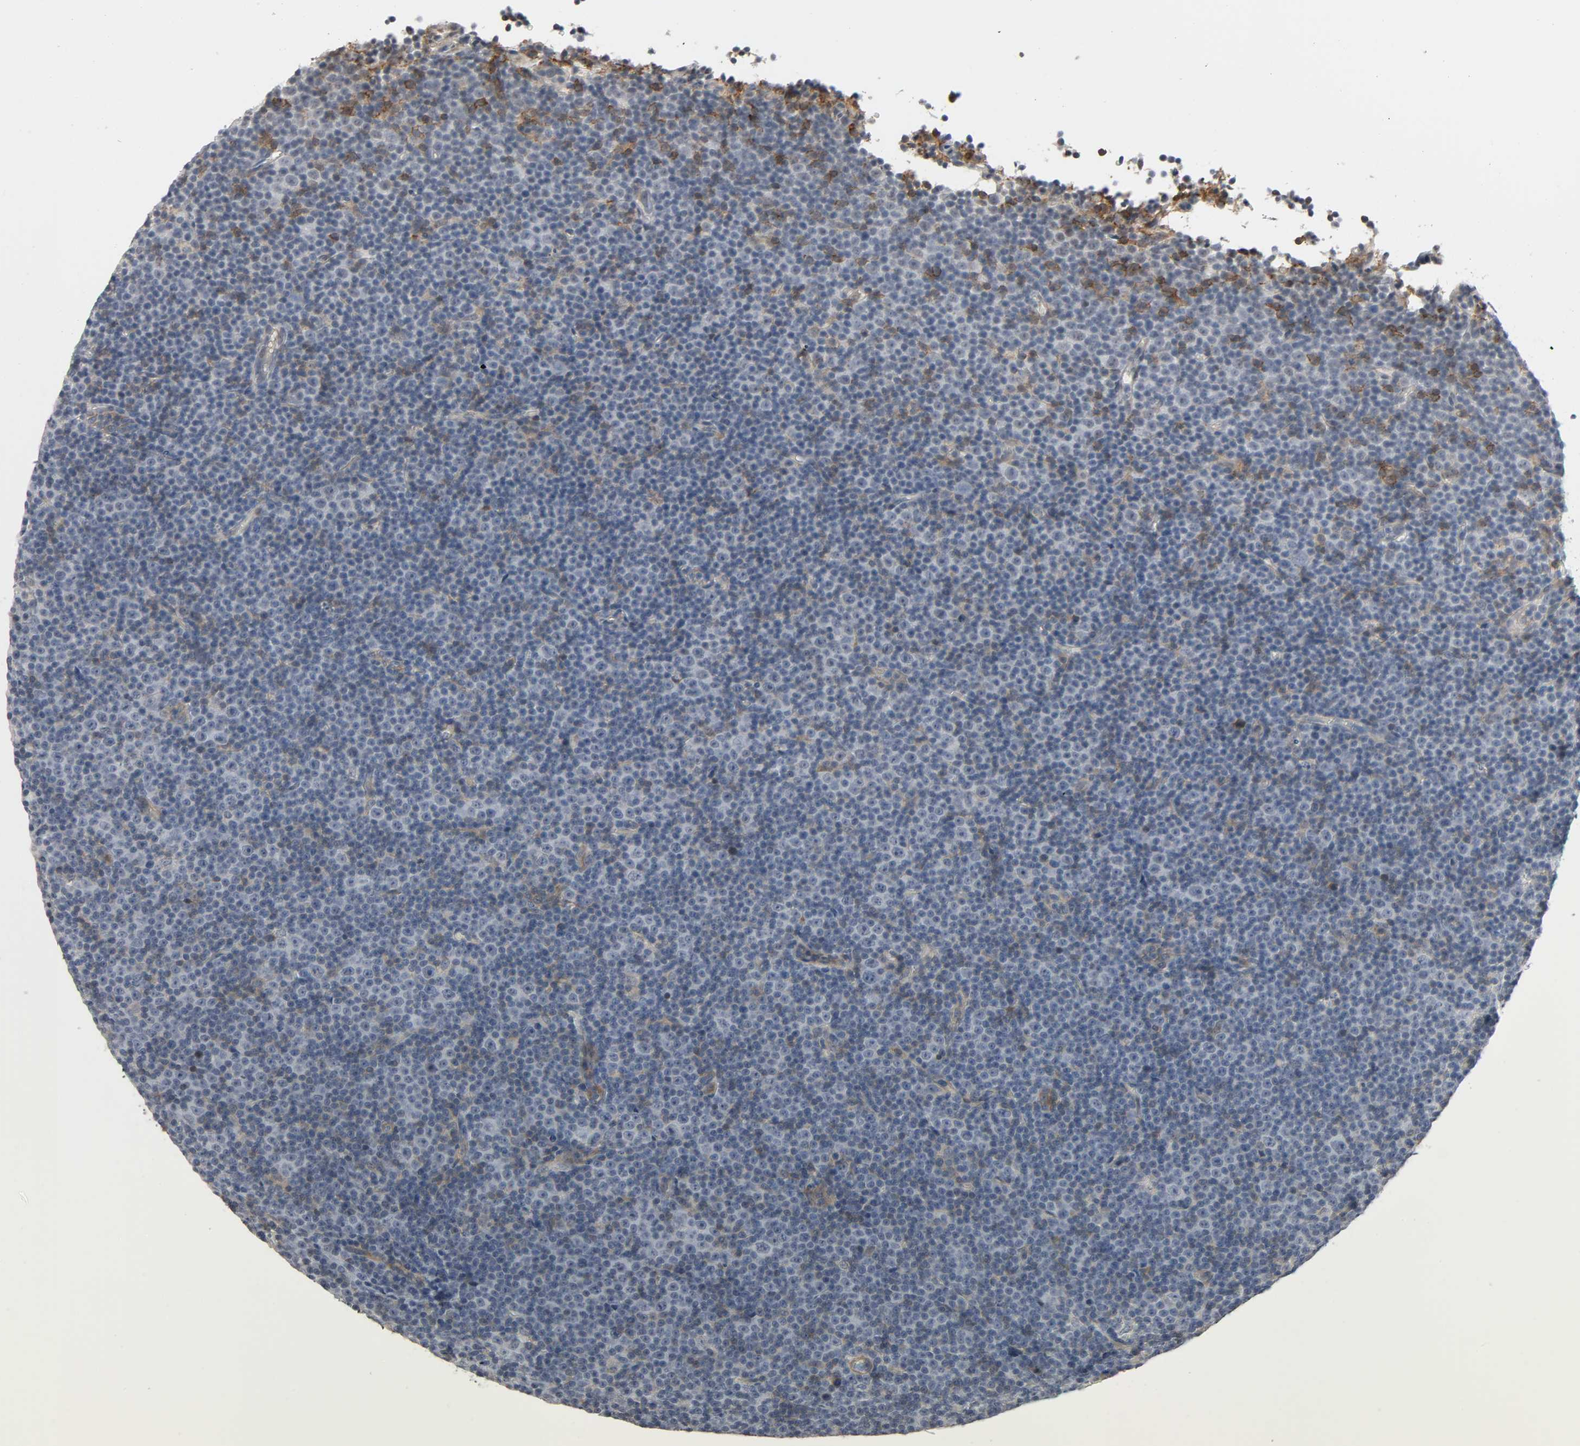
{"staining": {"intensity": "negative", "quantity": "none", "location": "none"}, "tissue": "lymphoma", "cell_type": "Tumor cells", "image_type": "cancer", "snomed": [{"axis": "morphology", "description": "Malignant lymphoma, non-Hodgkin's type, Low grade"}, {"axis": "topography", "description": "Lymph node"}], "caption": "Immunohistochemistry photomicrograph of malignant lymphoma, non-Hodgkin's type (low-grade) stained for a protein (brown), which displays no positivity in tumor cells. The staining is performed using DAB (3,3'-diaminobenzidine) brown chromogen with nuclei counter-stained in using hematoxylin.", "gene": "CD4", "patient": {"sex": "female", "age": 67}}